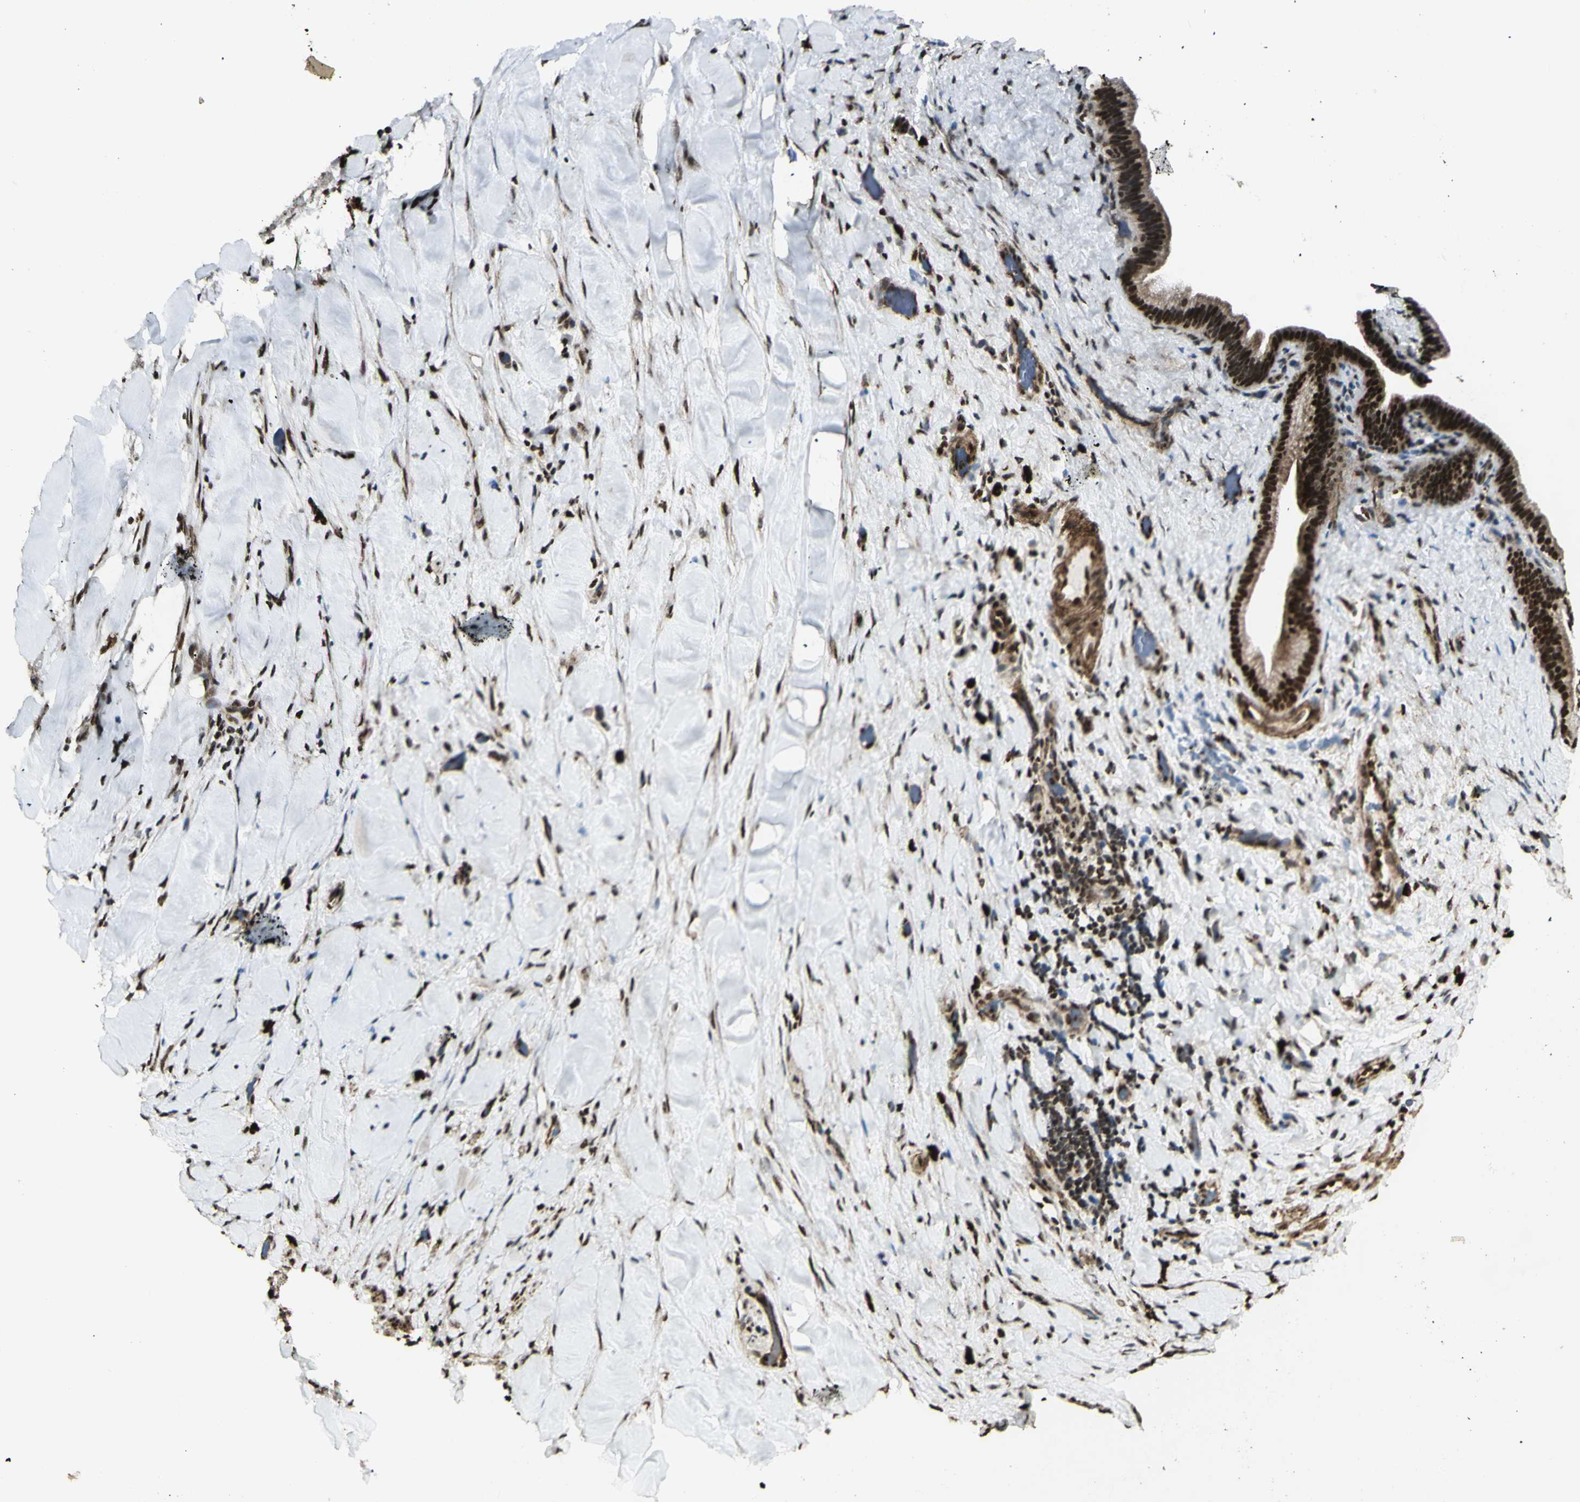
{"staining": {"intensity": "strong", "quantity": ">75%", "location": "nuclear"}, "tissue": "liver cancer", "cell_type": "Tumor cells", "image_type": "cancer", "snomed": [{"axis": "morphology", "description": "Cholangiocarcinoma"}, {"axis": "topography", "description": "Liver"}], "caption": "Immunohistochemical staining of human liver cancer (cholangiocarcinoma) demonstrates high levels of strong nuclear protein expression in about >75% of tumor cells. The staining is performed using DAB brown chromogen to label protein expression. The nuclei are counter-stained blue using hematoxylin.", "gene": "ZMYM6", "patient": {"sex": "female", "age": 67}}